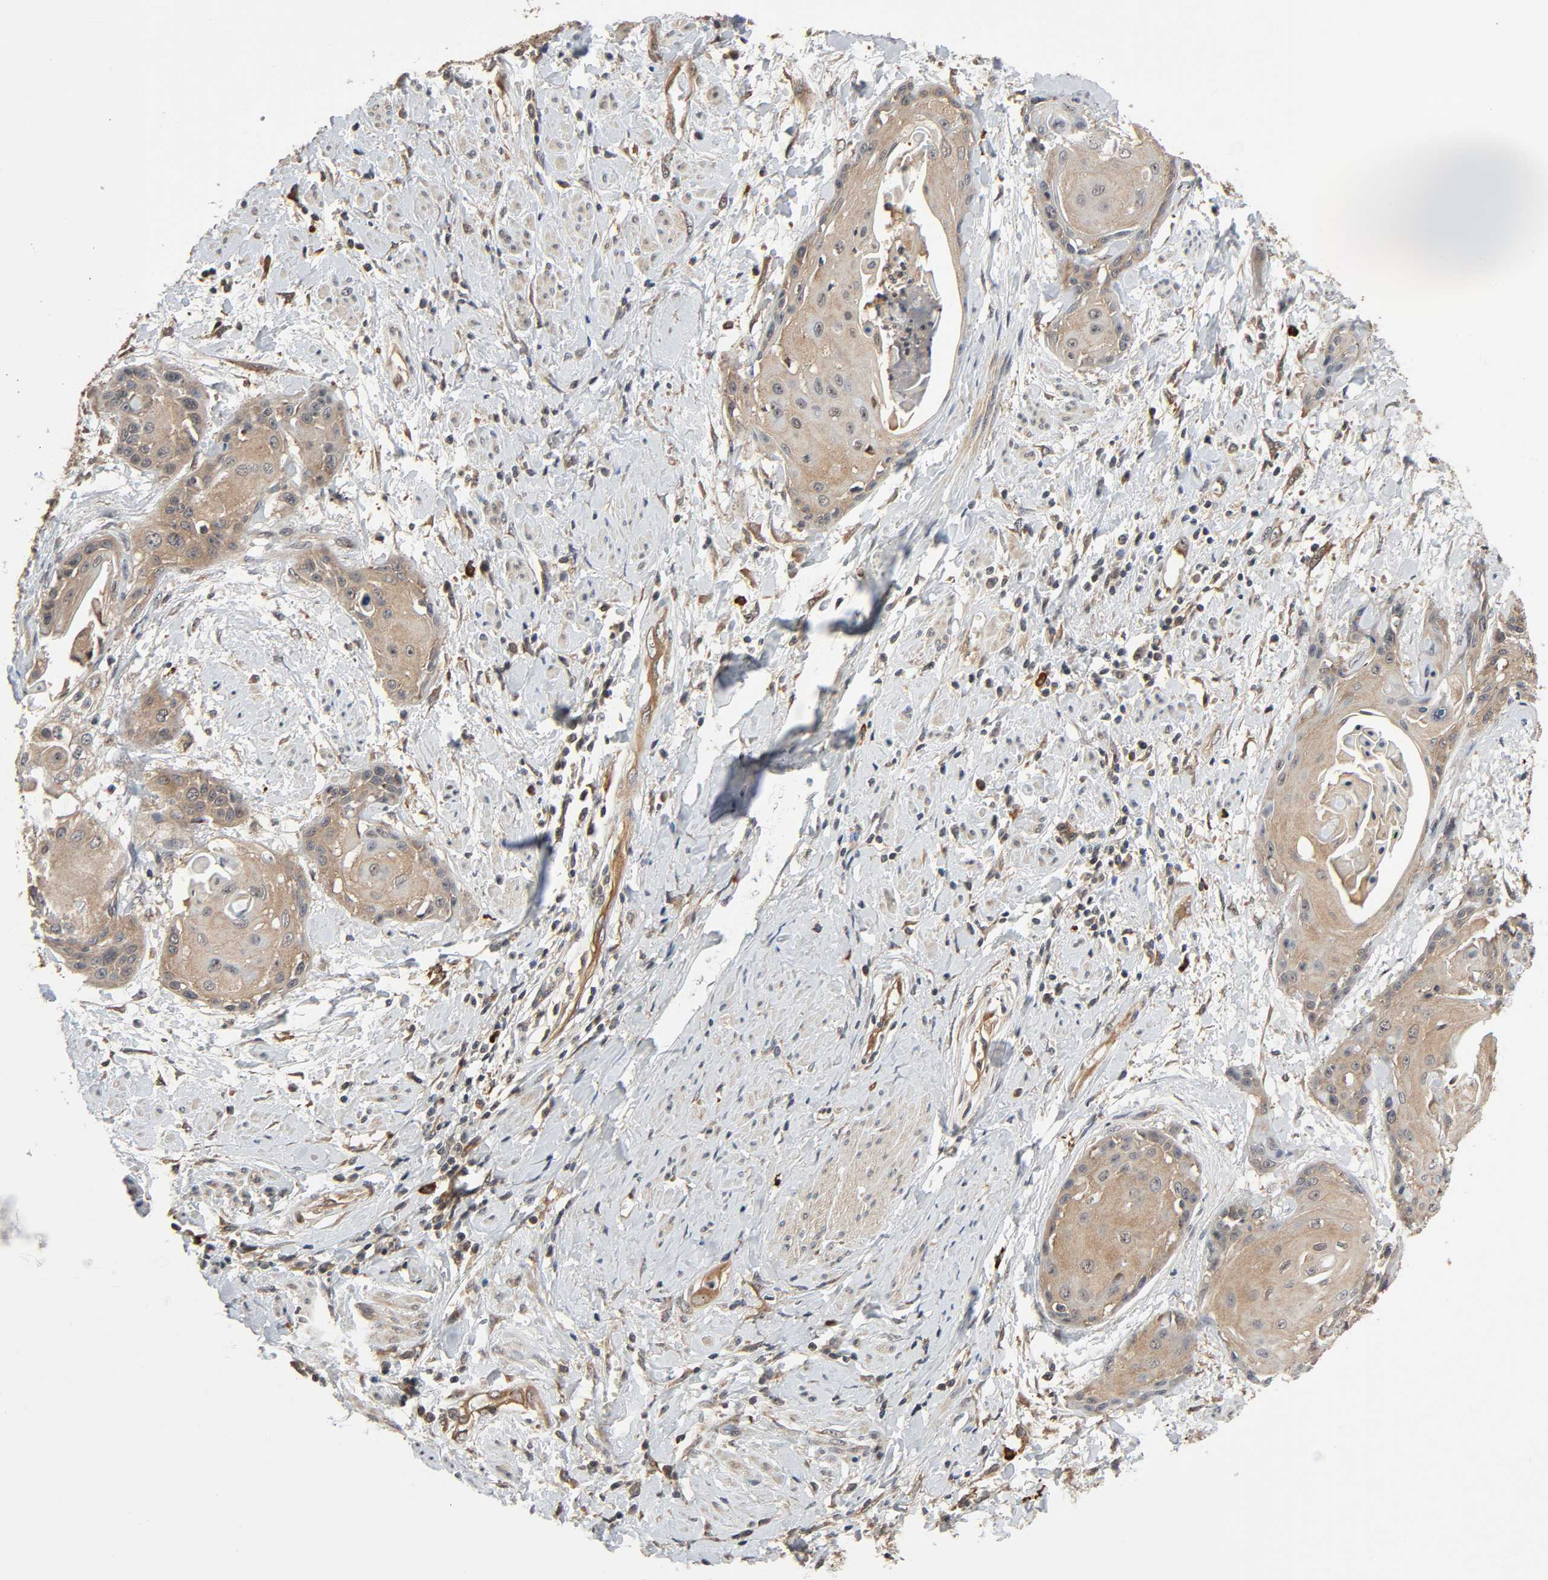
{"staining": {"intensity": "moderate", "quantity": ">75%", "location": "cytoplasmic/membranous"}, "tissue": "cervical cancer", "cell_type": "Tumor cells", "image_type": "cancer", "snomed": [{"axis": "morphology", "description": "Squamous cell carcinoma, NOS"}, {"axis": "topography", "description": "Cervix"}], "caption": "Cervical squamous cell carcinoma stained with a protein marker shows moderate staining in tumor cells.", "gene": "PPP2R1B", "patient": {"sex": "female", "age": 57}}